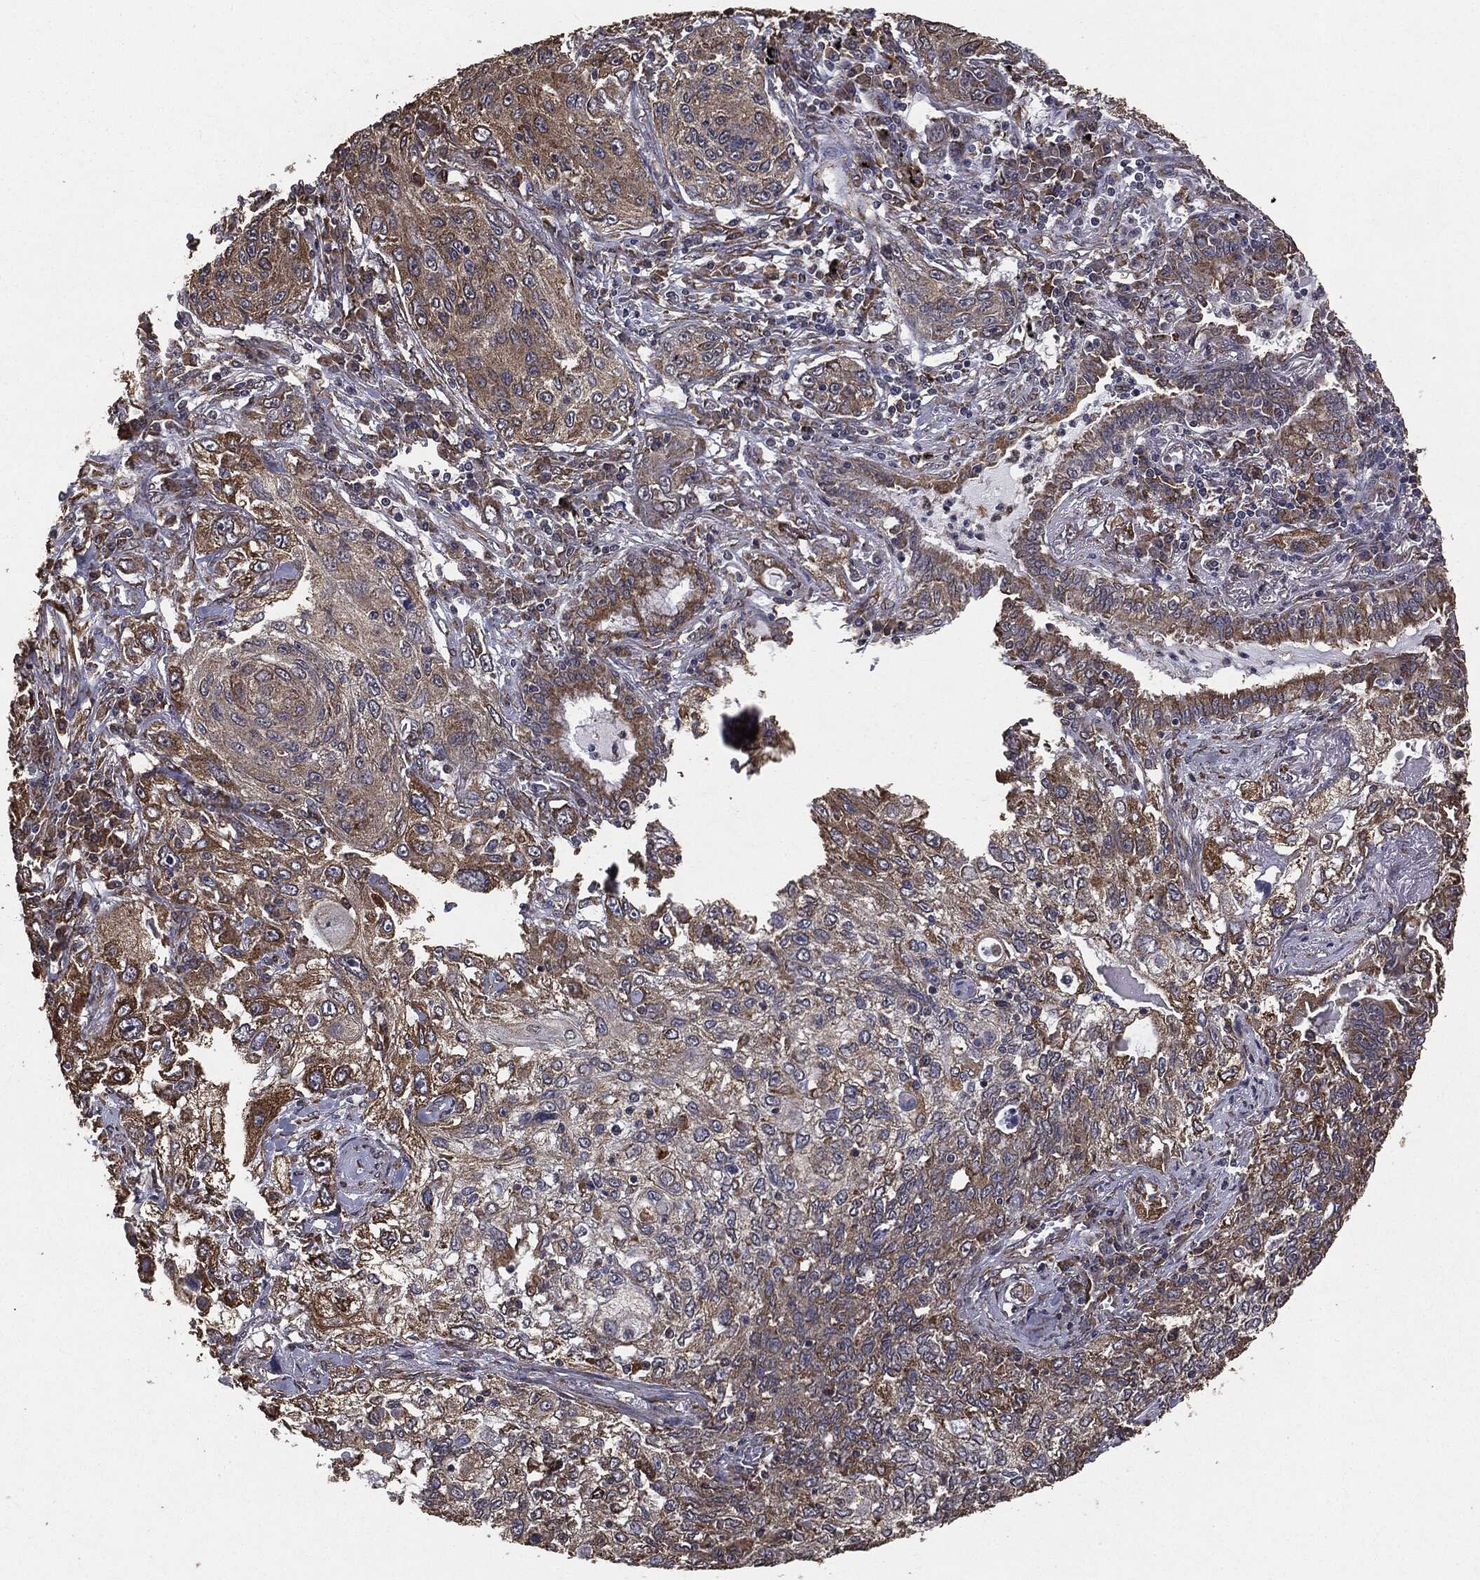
{"staining": {"intensity": "weak", "quantity": "25%-75%", "location": "cytoplasmic/membranous"}, "tissue": "lung cancer", "cell_type": "Tumor cells", "image_type": "cancer", "snomed": [{"axis": "morphology", "description": "Squamous cell carcinoma, NOS"}, {"axis": "topography", "description": "Lung"}], "caption": "IHC photomicrograph of neoplastic tissue: human lung cancer stained using immunohistochemistry (IHC) reveals low levels of weak protein expression localized specifically in the cytoplasmic/membranous of tumor cells, appearing as a cytoplasmic/membranous brown color.", "gene": "MTOR", "patient": {"sex": "female", "age": 69}}